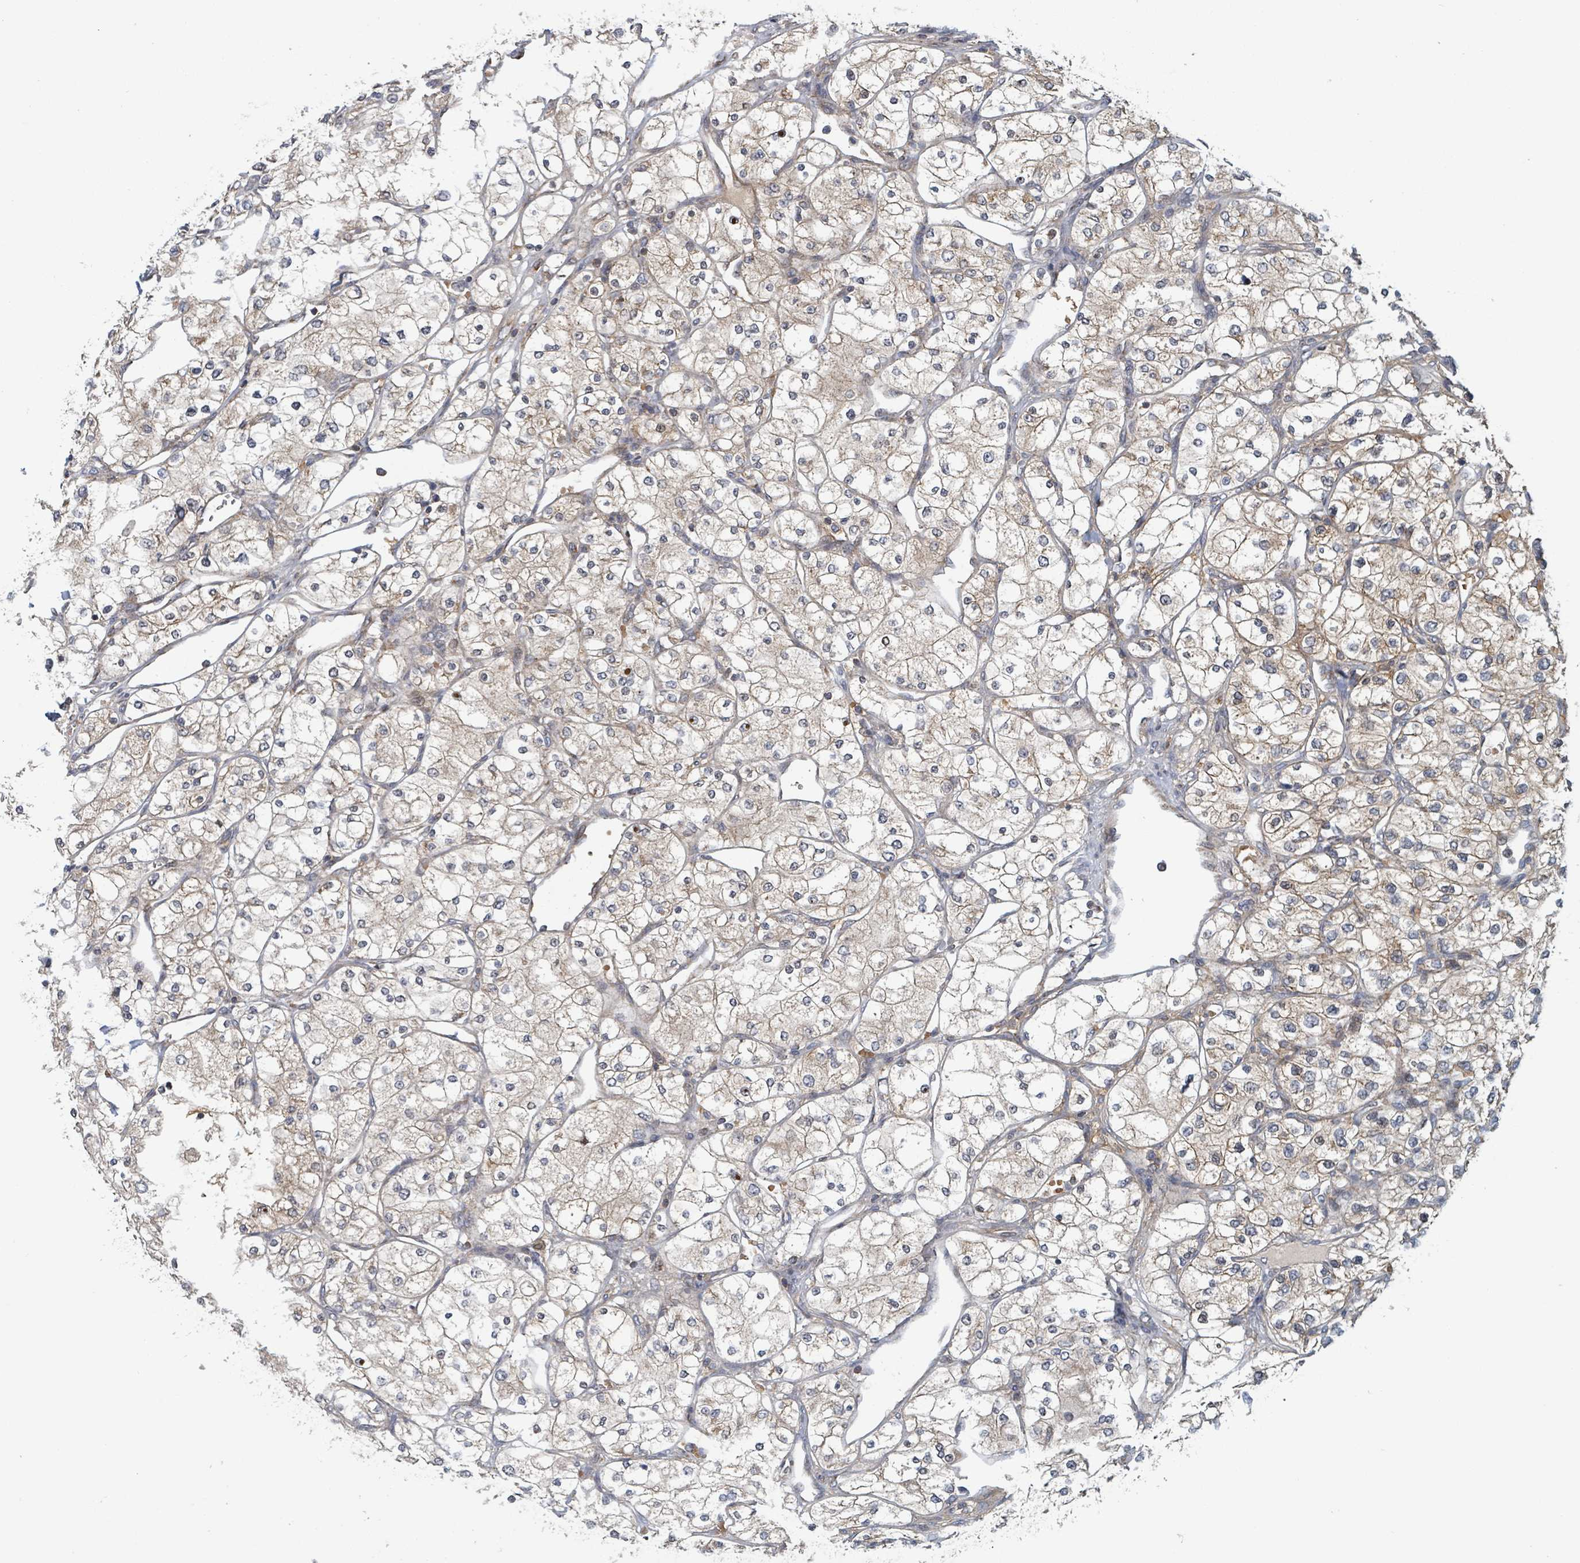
{"staining": {"intensity": "moderate", "quantity": "25%-75%", "location": "cytoplasmic/membranous"}, "tissue": "renal cancer", "cell_type": "Tumor cells", "image_type": "cancer", "snomed": [{"axis": "morphology", "description": "Adenocarcinoma, NOS"}, {"axis": "topography", "description": "Kidney"}], "caption": "Immunohistochemistry (IHC) micrograph of neoplastic tissue: human adenocarcinoma (renal) stained using immunohistochemistry reveals medium levels of moderate protein expression localized specifically in the cytoplasmic/membranous of tumor cells, appearing as a cytoplasmic/membranous brown color.", "gene": "HIVEP1", "patient": {"sex": "male", "age": 80}}